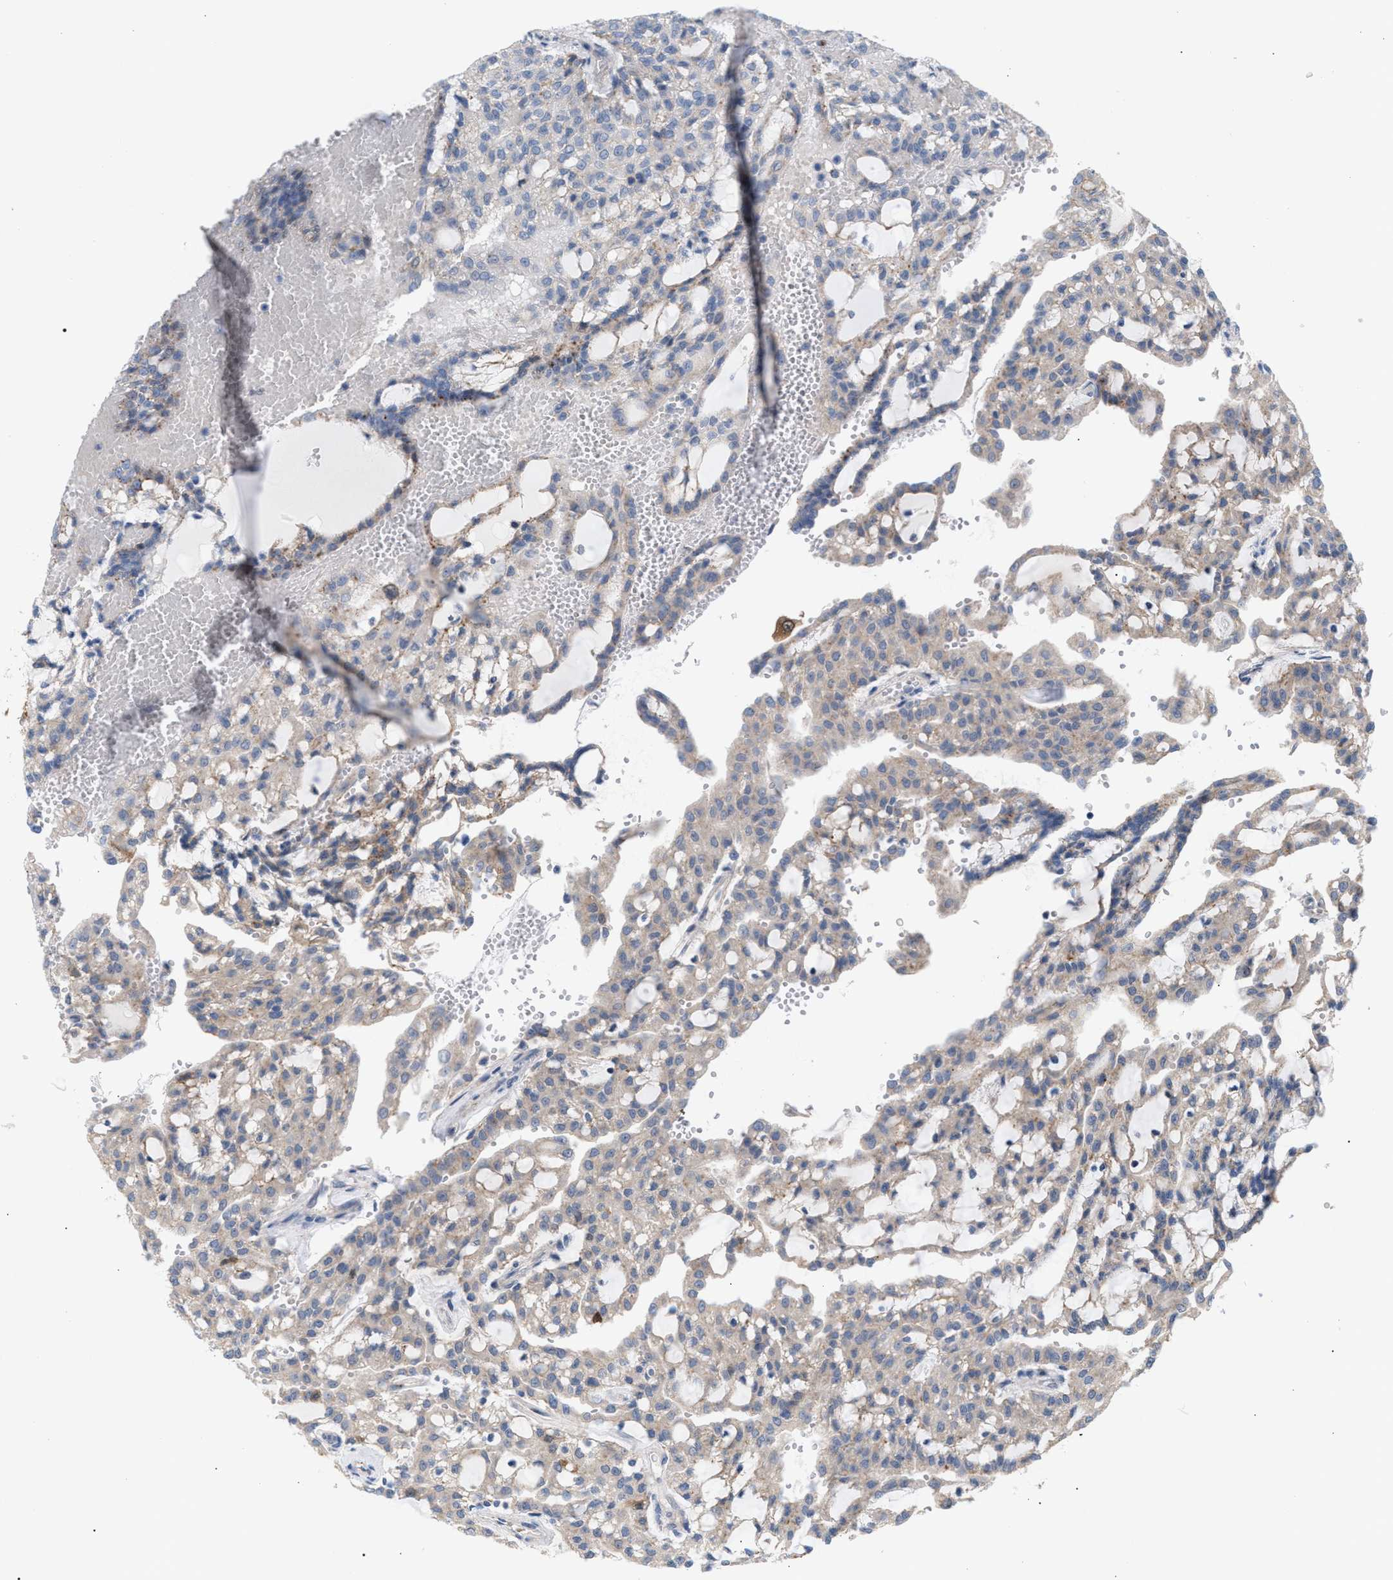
{"staining": {"intensity": "weak", "quantity": "<25%", "location": "cytoplasmic/membranous"}, "tissue": "renal cancer", "cell_type": "Tumor cells", "image_type": "cancer", "snomed": [{"axis": "morphology", "description": "Adenocarcinoma, NOS"}, {"axis": "topography", "description": "Kidney"}], "caption": "This is an immunohistochemistry (IHC) histopathology image of renal cancer. There is no positivity in tumor cells.", "gene": "MBTD1", "patient": {"sex": "male", "age": 63}}